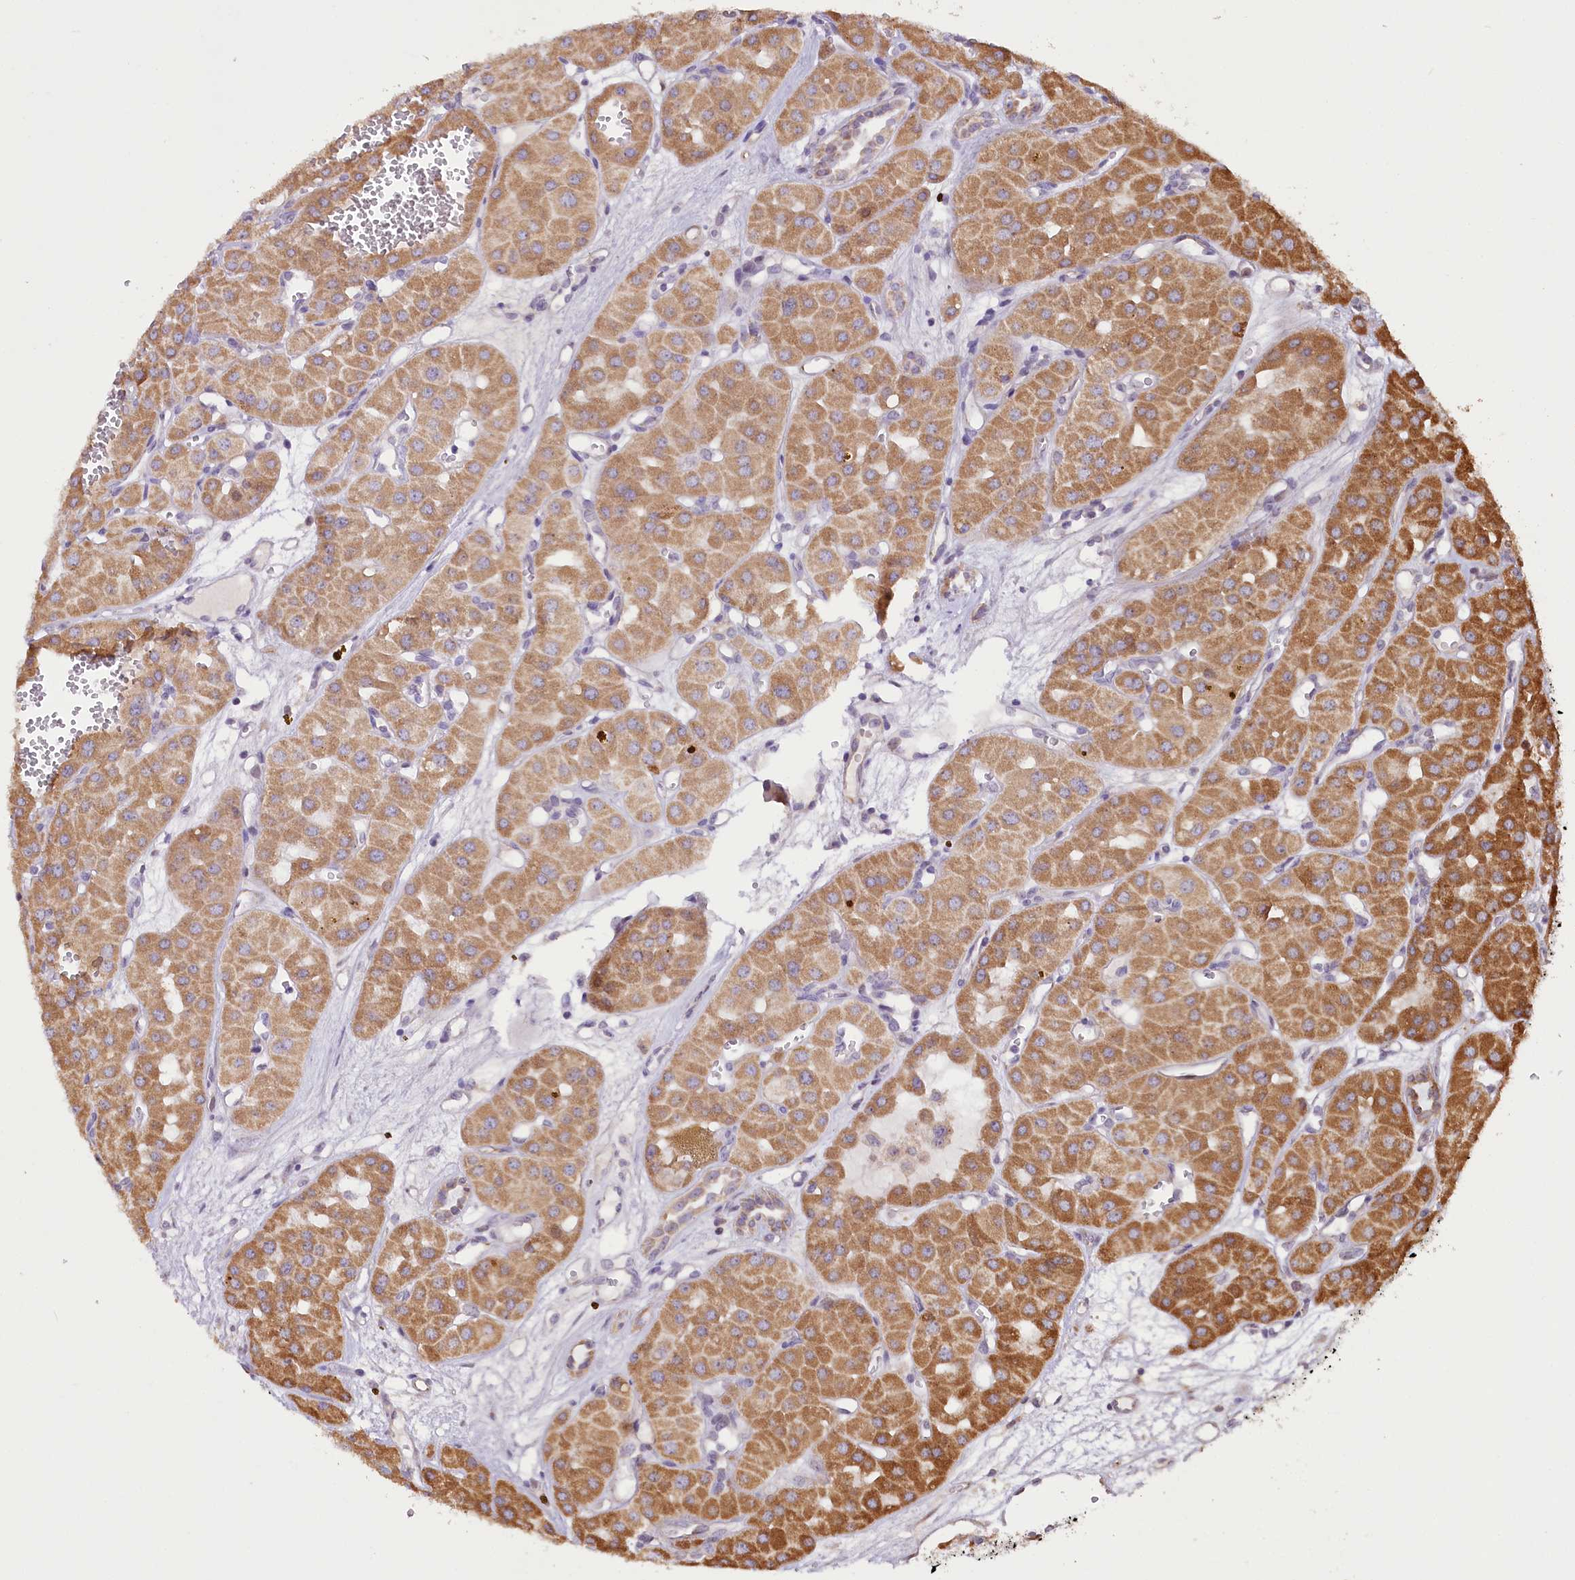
{"staining": {"intensity": "moderate", "quantity": ">75%", "location": "cytoplasmic/membranous"}, "tissue": "renal cancer", "cell_type": "Tumor cells", "image_type": "cancer", "snomed": [{"axis": "morphology", "description": "Carcinoma, NOS"}, {"axis": "topography", "description": "Kidney"}], "caption": "Immunohistochemistry (IHC) staining of renal cancer (carcinoma), which reveals medium levels of moderate cytoplasmic/membranous staining in approximately >75% of tumor cells indicating moderate cytoplasmic/membranous protein positivity. The staining was performed using DAB (3,3'-diaminobenzidine) (brown) for protein detection and nuclei were counterstained in hematoxylin (blue).", "gene": "ST7", "patient": {"sex": "female", "age": 75}}